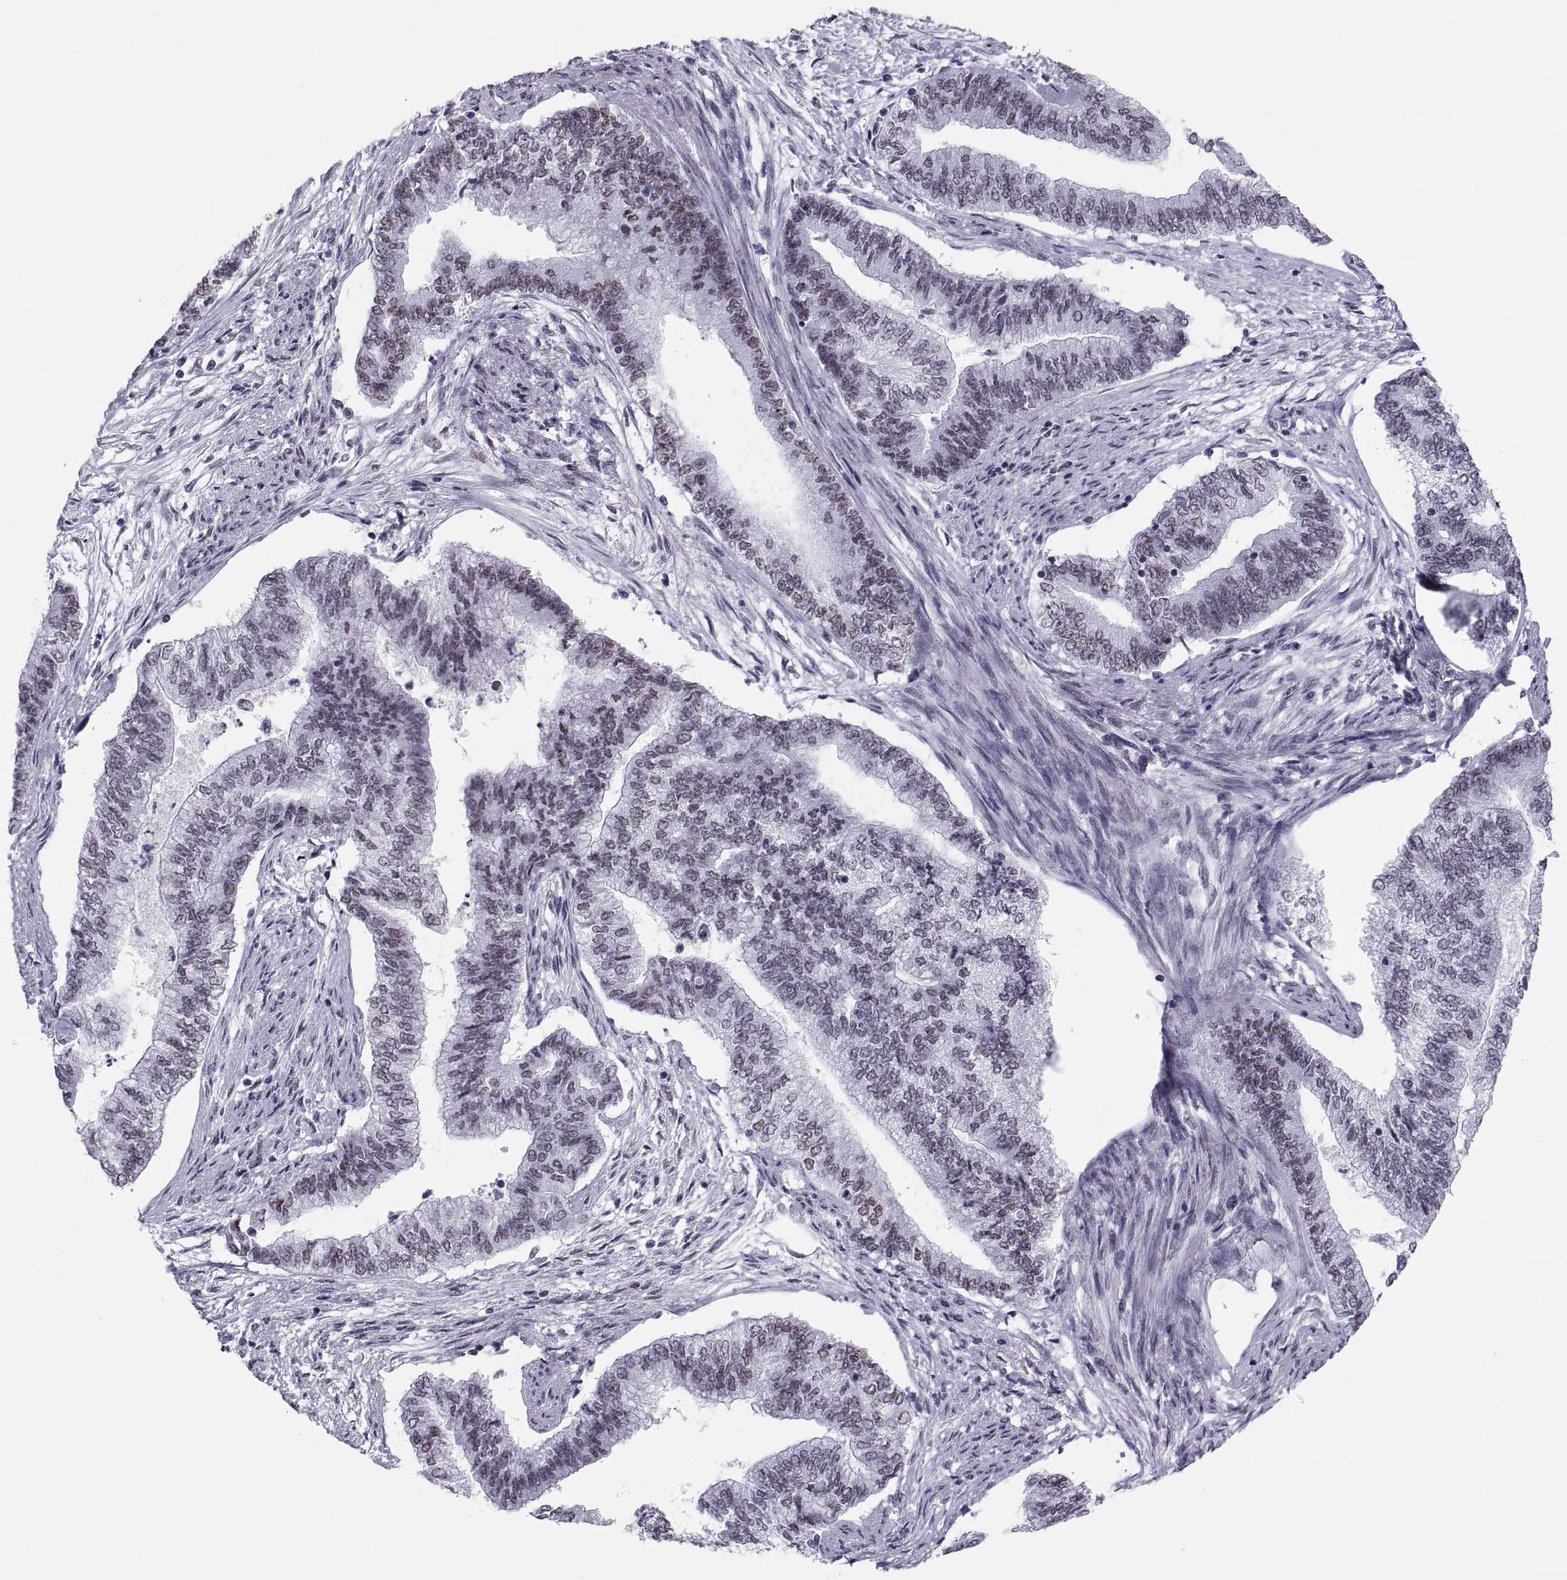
{"staining": {"intensity": "weak", "quantity": ">75%", "location": "nuclear"}, "tissue": "endometrial cancer", "cell_type": "Tumor cells", "image_type": "cancer", "snomed": [{"axis": "morphology", "description": "Adenocarcinoma, NOS"}, {"axis": "topography", "description": "Endometrium"}], "caption": "Endometrial cancer stained with a protein marker demonstrates weak staining in tumor cells.", "gene": "NEUROD6", "patient": {"sex": "female", "age": 65}}